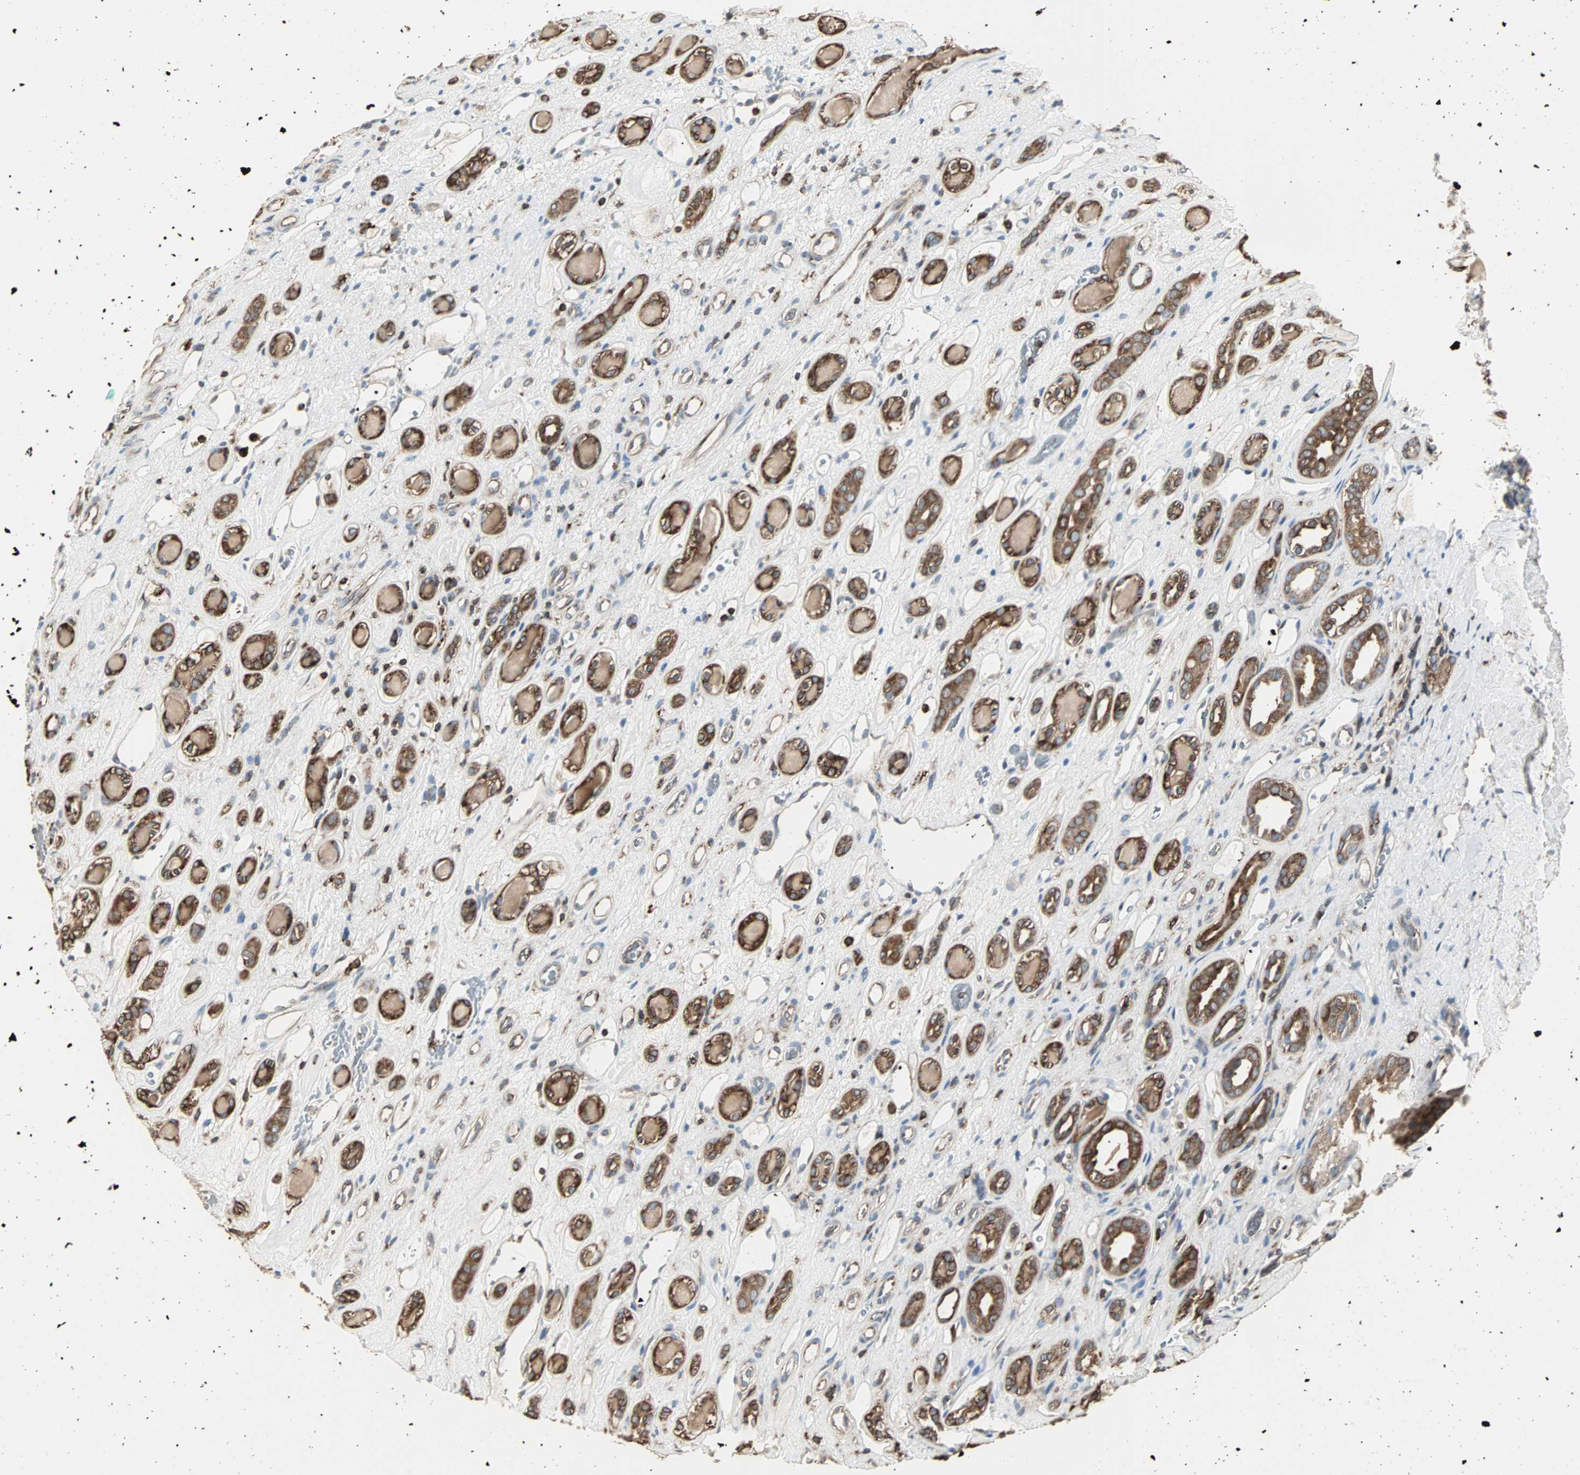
{"staining": {"intensity": "strong", "quantity": ">75%", "location": "cytoplasmic/membranous"}, "tissue": "renal cancer", "cell_type": "Tumor cells", "image_type": "cancer", "snomed": [{"axis": "morphology", "description": "Adenocarcinoma, NOS"}, {"axis": "topography", "description": "Kidney"}], "caption": "A high-resolution micrograph shows immunohistochemistry staining of adenocarcinoma (renal), which reveals strong cytoplasmic/membranous expression in about >75% of tumor cells. The protein is shown in brown color, while the nuclei are stained blue.", "gene": "LRRFIP1", "patient": {"sex": "female", "age": 60}}